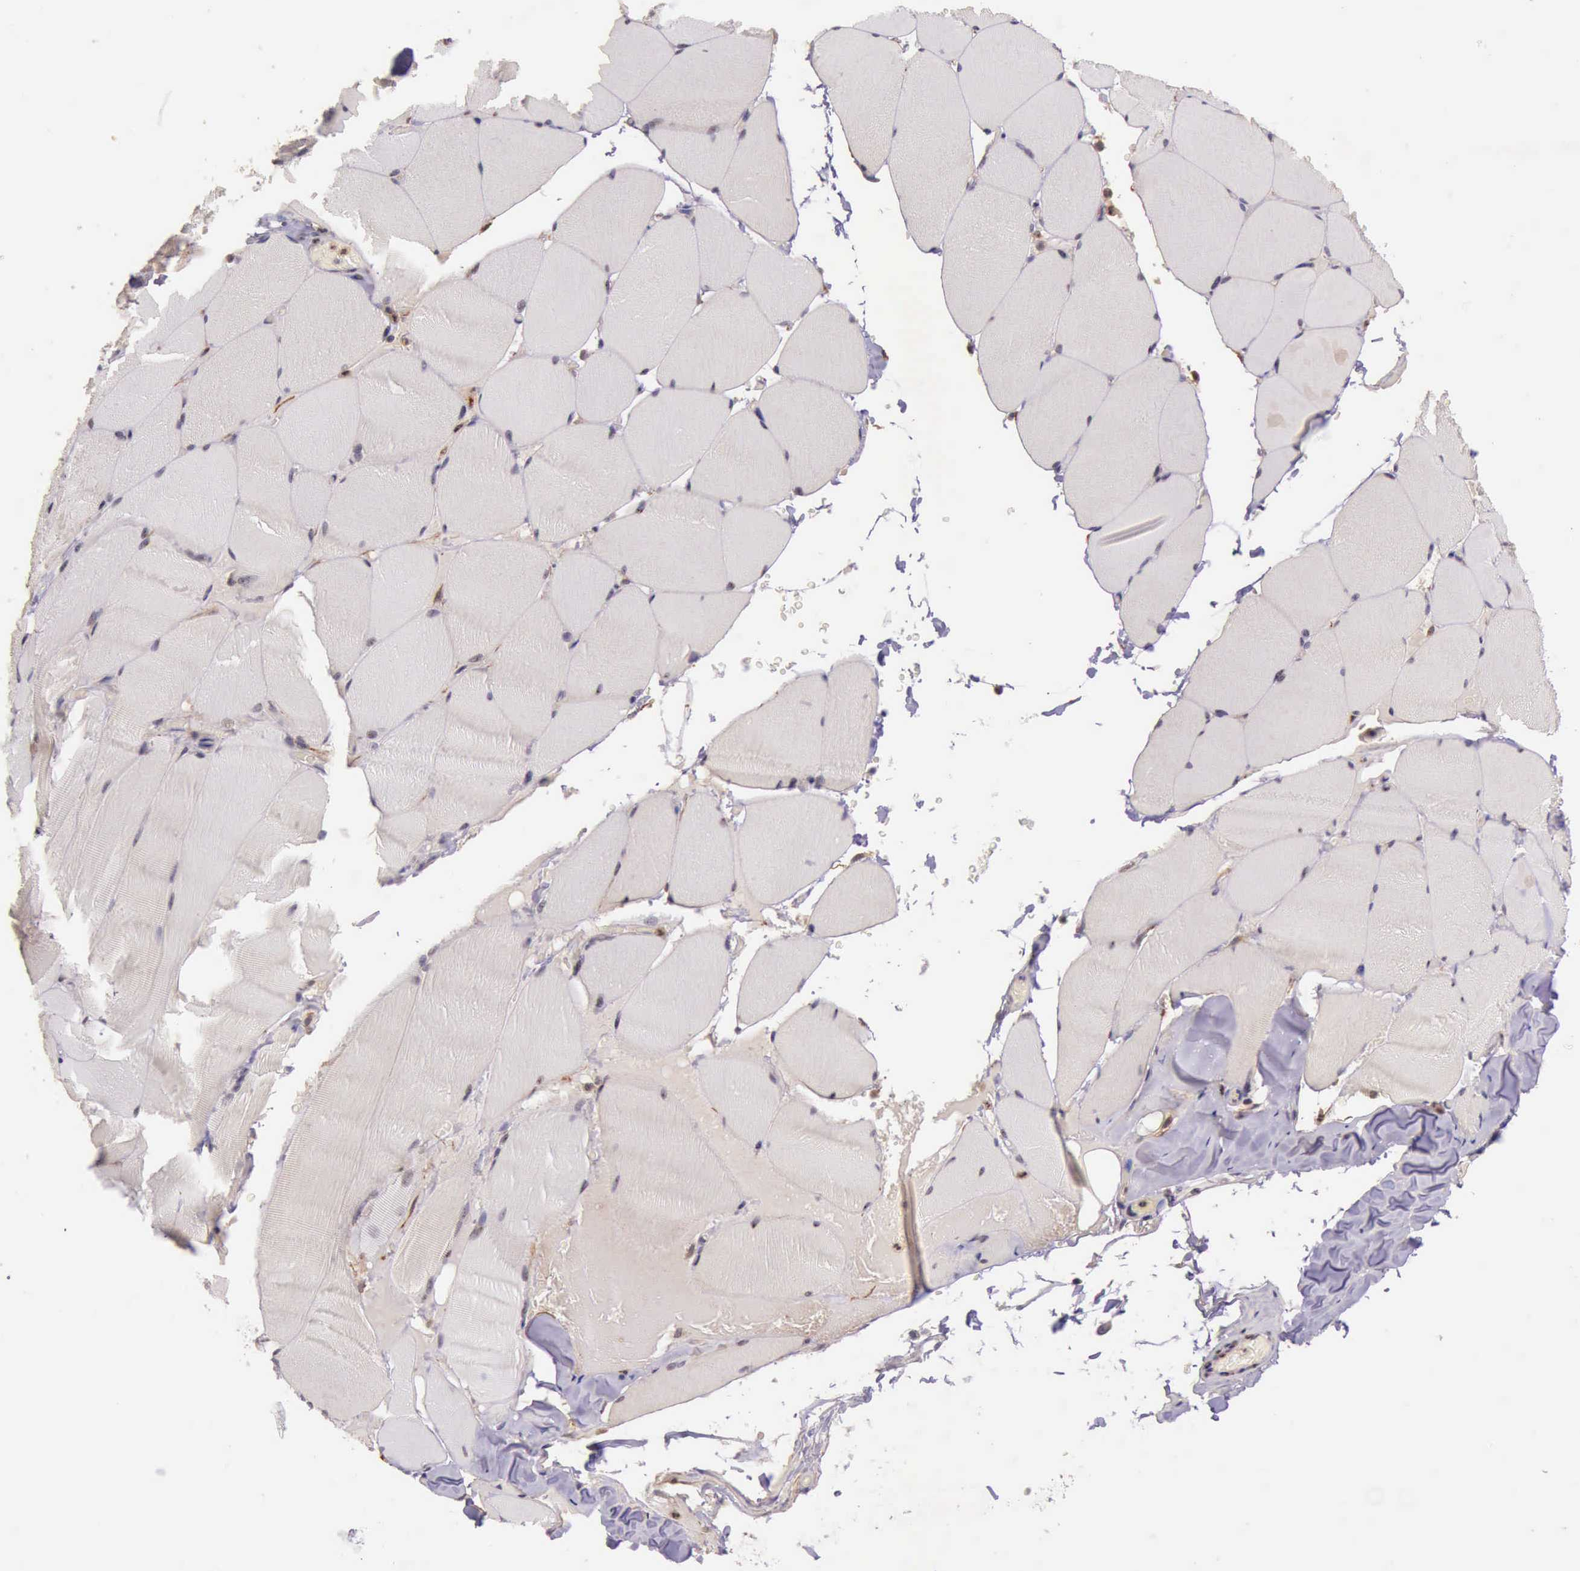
{"staining": {"intensity": "negative", "quantity": "none", "location": "none"}, "tissue": "skeletal muscle", "cell_type": "Myocytes", "image_type": "normal", "snomed": [{"axis": "morphology", "description": "Normal tissue, NOS"}, {"axis": "topography", "description": "Skeletal muscle"}], "caption": "A micrograph of skeletal muscle stained for a protein demonstrates no brown staining in myocytes. Brightfield microscopy of immunohistochemistry (IHC) stained with DAB (3,3'-diaminobenzidine) (brown) and hematoxylin (blue), captured at high magnification.", "gene": "PRICKLE3", "patient": {"sex": "male", "age": 71}}